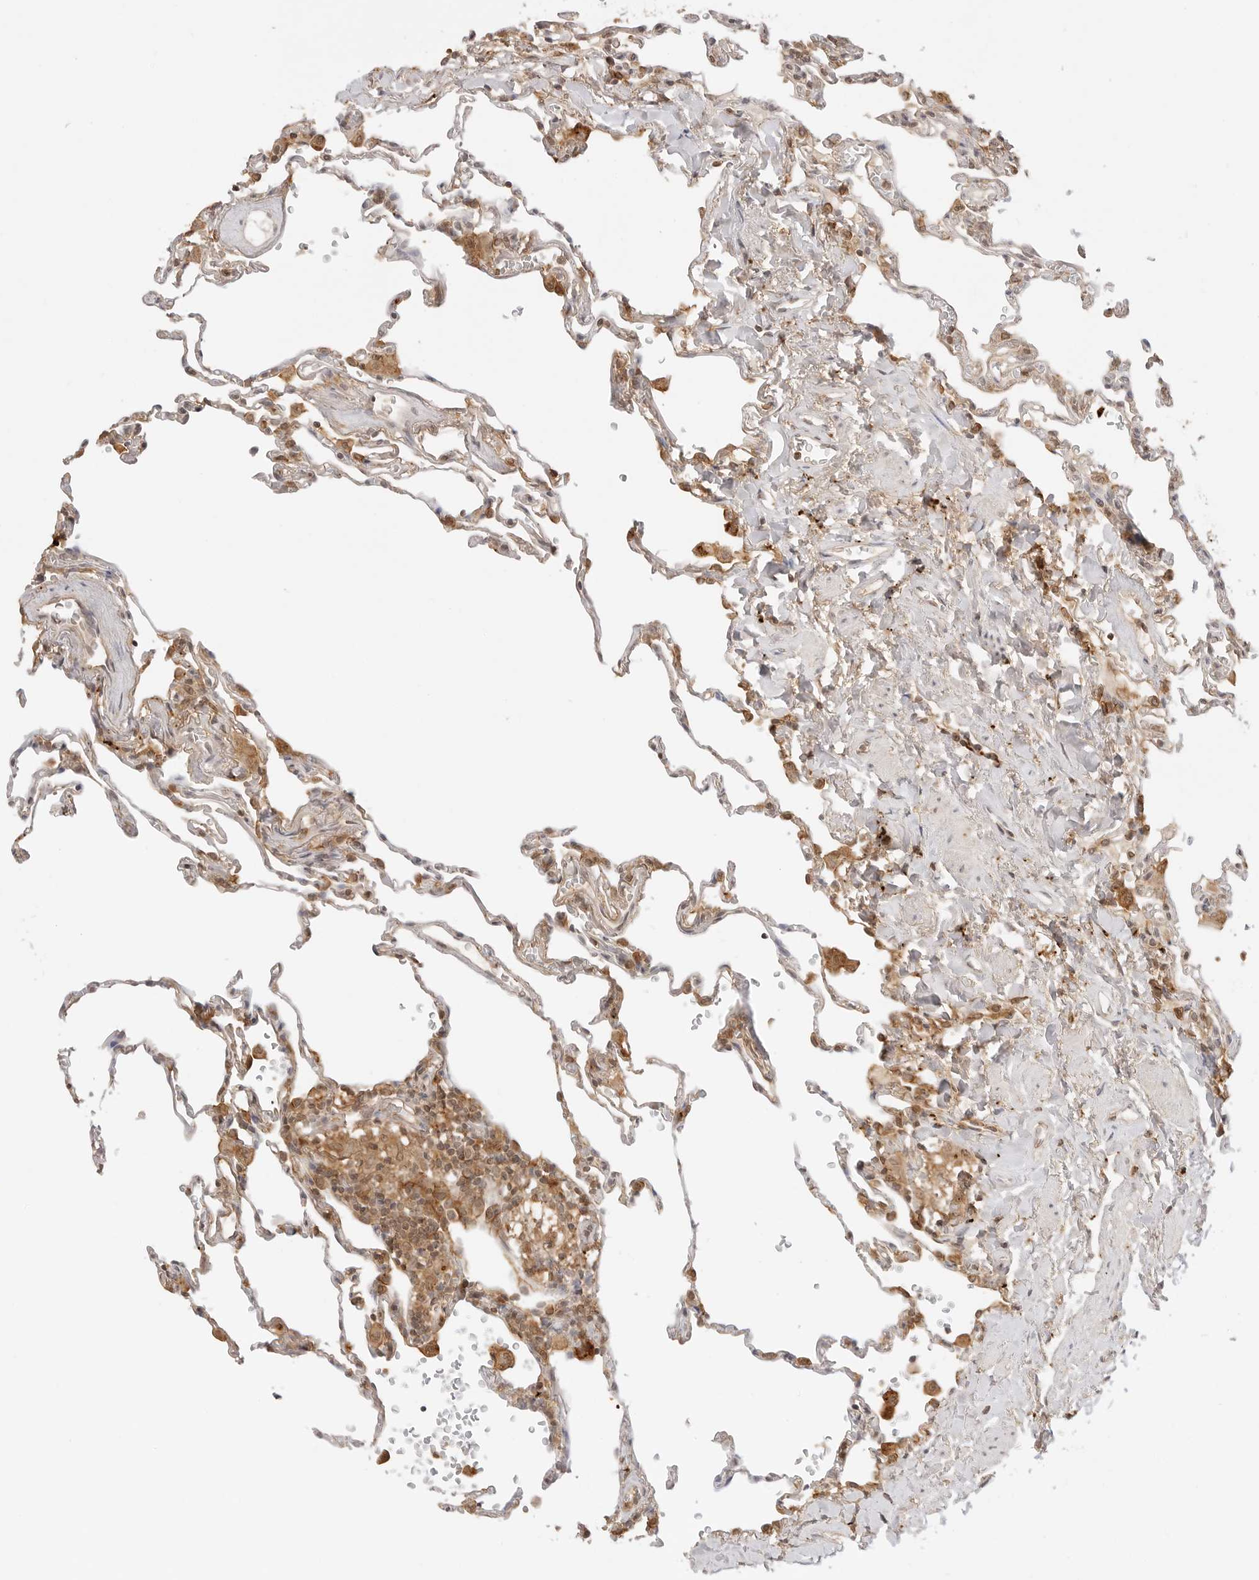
{"staining": {"intensity": "moderate", "quantity": "25%-75%", "location": "cytoplasmic/membranous"}, "tissue": "lung", "cell_type": "Alveolar cells", "image_type": "normal", "snomed": [{"axis": "morphology", "description": "Normal tissue, NOS"}, {"axis": "topography", "description": "Lung"}], "caption": "Lung stained with DAB immunohistochemistry (IHC) displays medium levels of moderate cytoplasmic/membranous positivity in about 25%-75% of alveolar cells.", "gene": "EPHA1", "patient": {"sex": "male", "age": 59}}